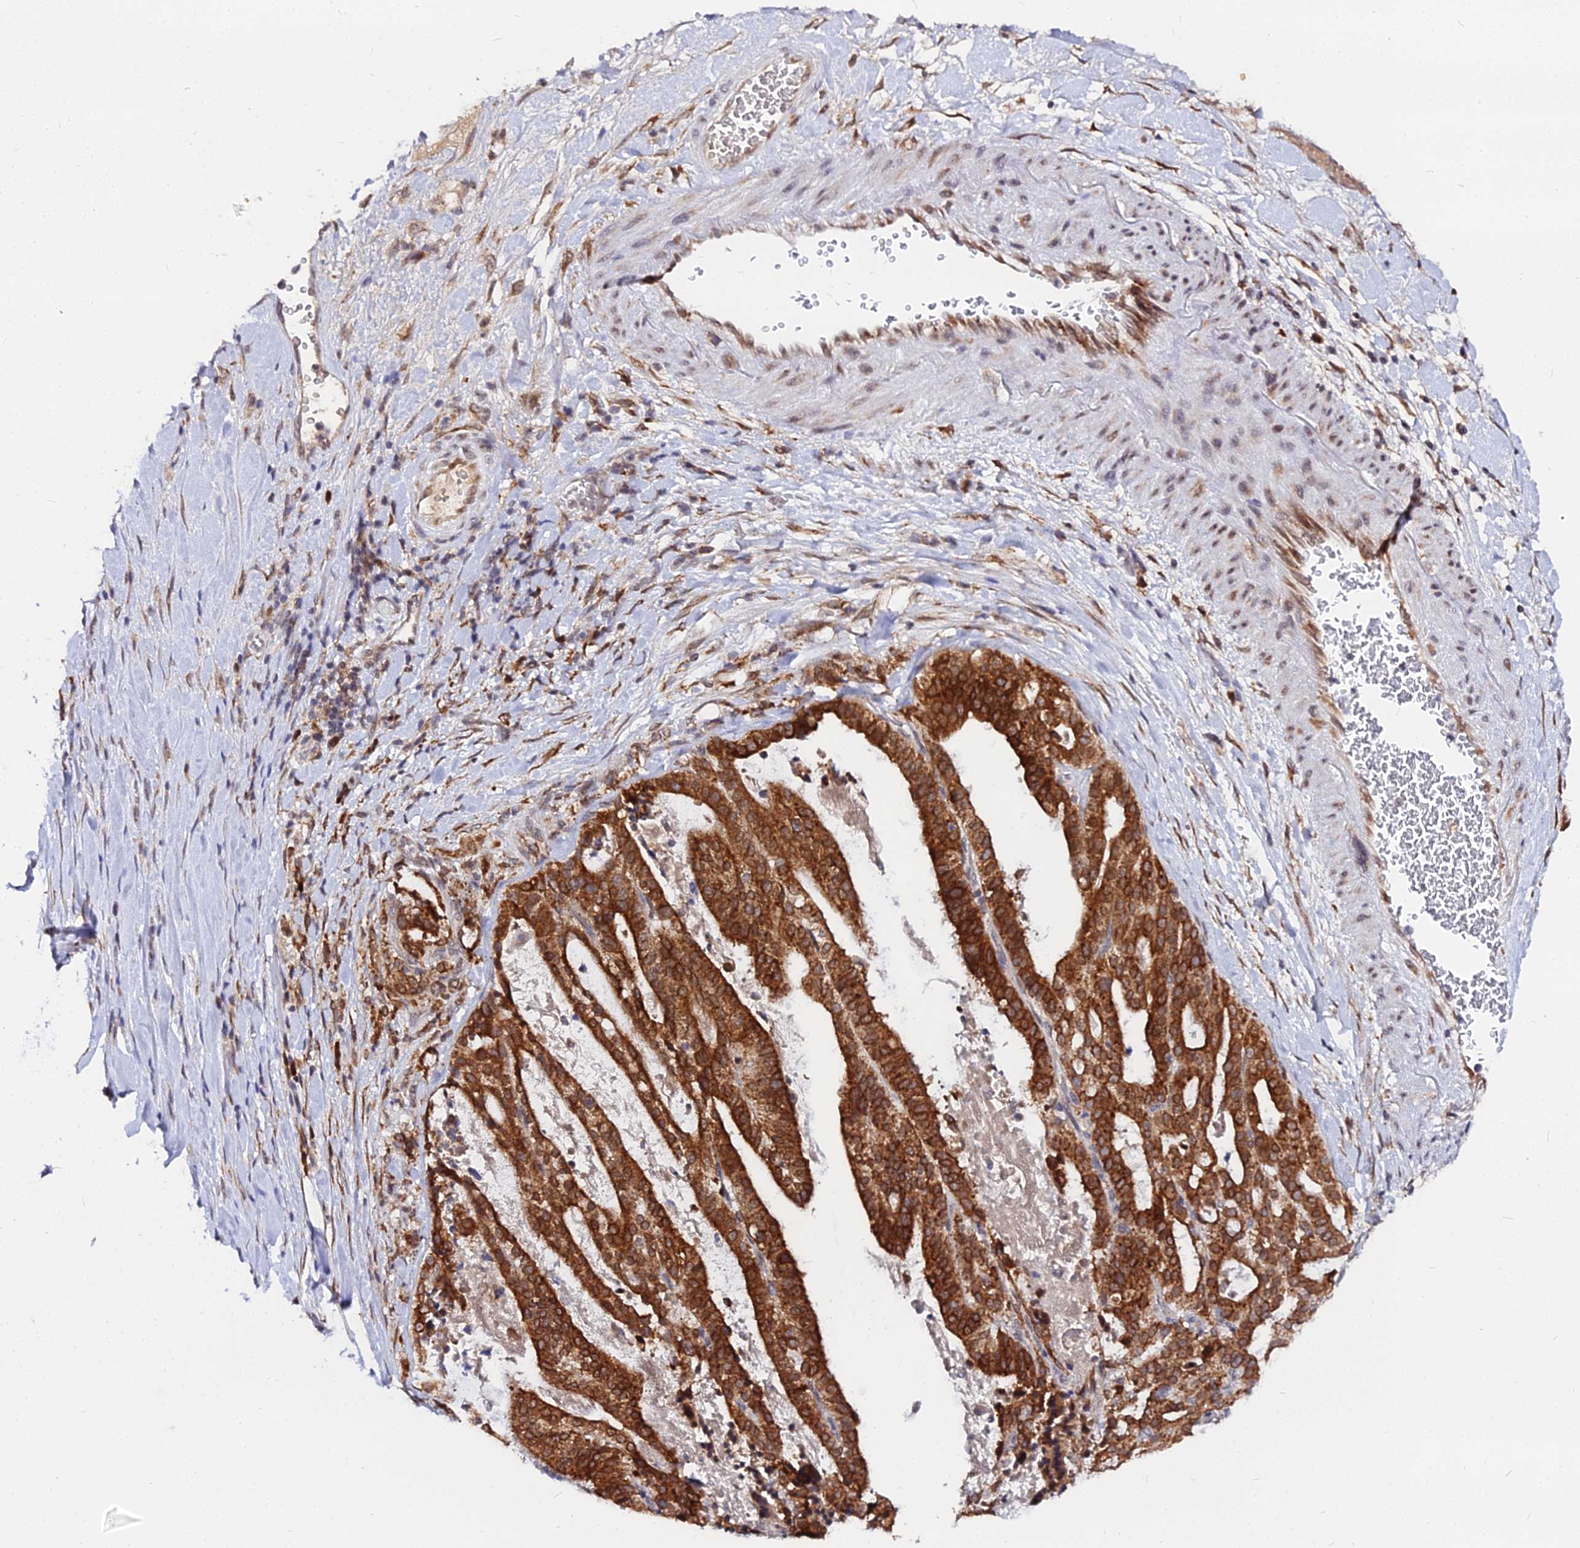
{"staining": {"intensity": "strong", "quantity": ">75%", "location": "cytoplasmic/membranous"}, "tissue": "stomach cancer", "cell_type": "Tumor cells", "image_type": "cancer", "snomed": [{"axis": "morphology", "description": "Adenocarcinoma, NOS"}, {"axis": "topography", "description": "Stomach"}], "caption": "A brown stain highlights strong cytoplasmic/membranous staining of a protein in human stomach adenocarcinoma tumor cells.", "gene": "RNF121", "patient": {"sex": "male", "age": 48}}